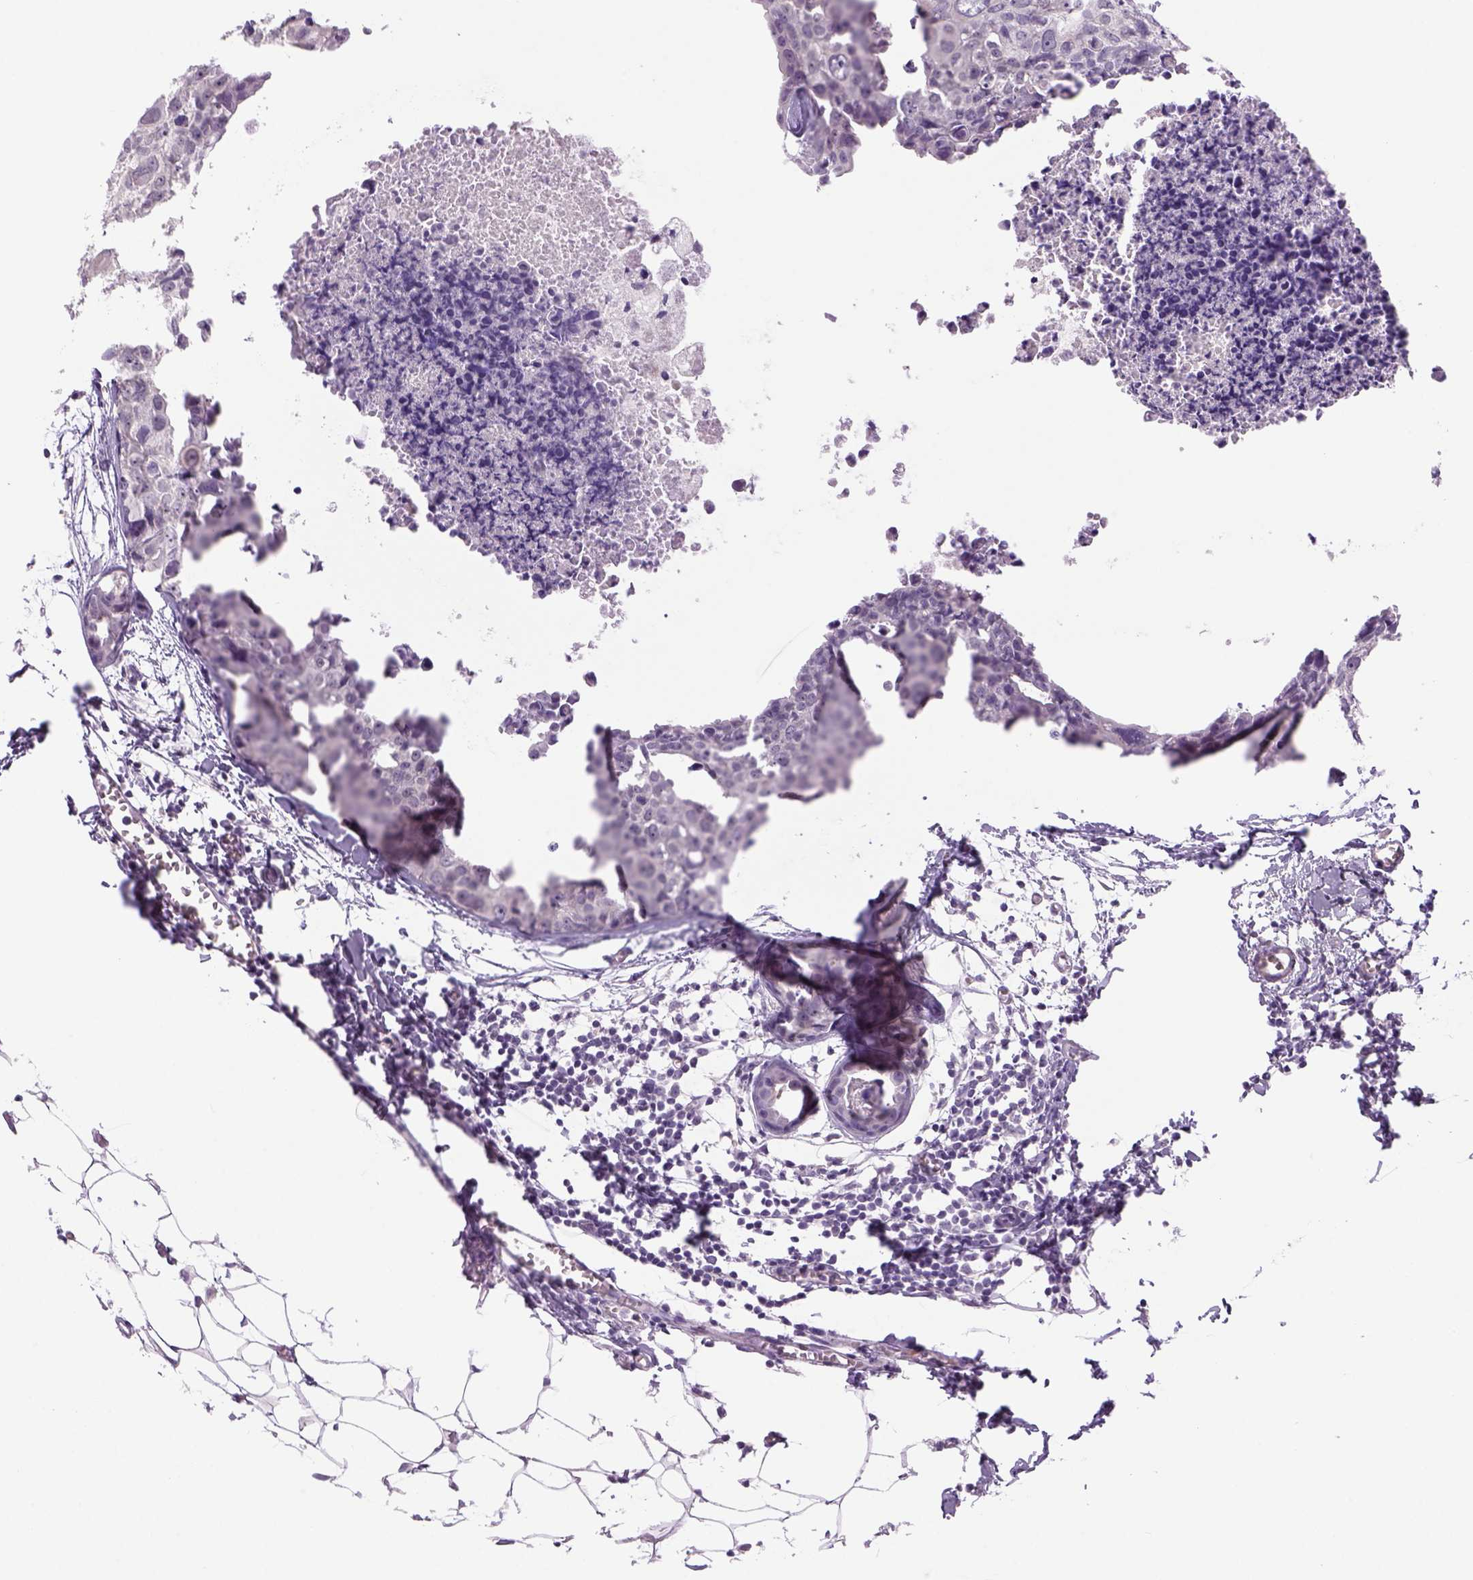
{"staining": {"intensity": "negative", "quantity": "none", "location": "none"}, "tissue": "breast cancer", "cell_type": "Tumor cells", "image_type": "cancer", "snomed": [{"axis": "morphology", "description": "Duct carcinoma"}, {"axis": "topography", "description": "Breast"}], "caption": "An immunohistochemistry (IHC) photomicrograph of breast infiltrating ductal carcinoma is shown. There is no staining in tumor cells of breast infiltrating ductal carcinoma.", "gene": "DBH", "patient": {"sex": "female", "age": 38}}